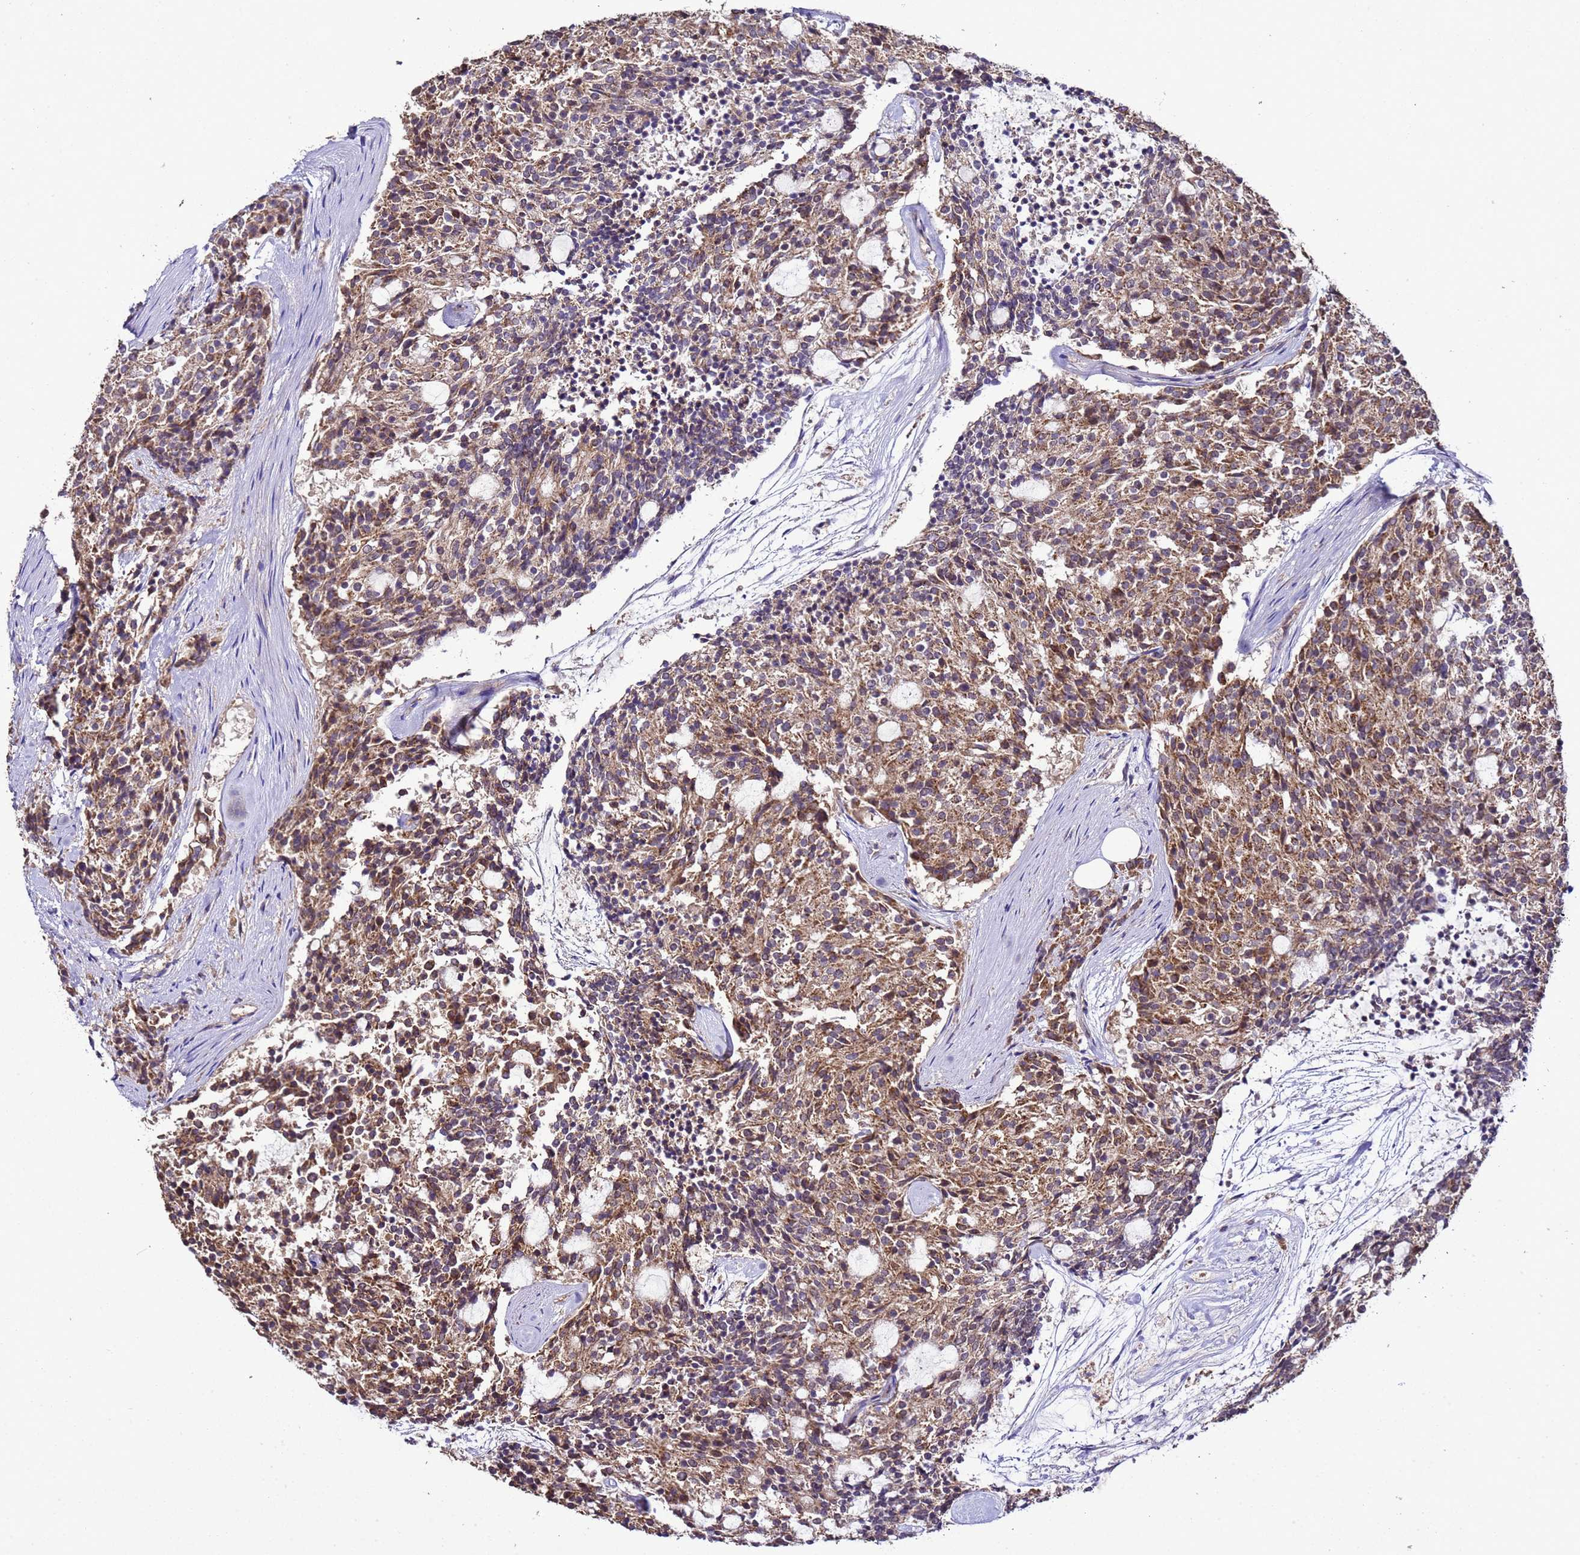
{"staining": {"intensity": "moderate", "quantity": ">75%", "location": "cytoplasmic/membranous"}, "tissue": "carcinoid", "cell_type": "Tumor cells", "image_type": "cancer", "snomed": [{"axis": "morphology", "description": "Carcinoid, malignant, NOS"}, {"axis": "topography", "description": "Pancreas"}], "caption": "Immunohistochemical staining of human malignant carcinoid demonstrates moderate cytoplasmic/membranous protein expression in approximately >75% of tumor cells.", "gene": "HSPBAP1", "patient": {"sex": "female", "age": 54}}